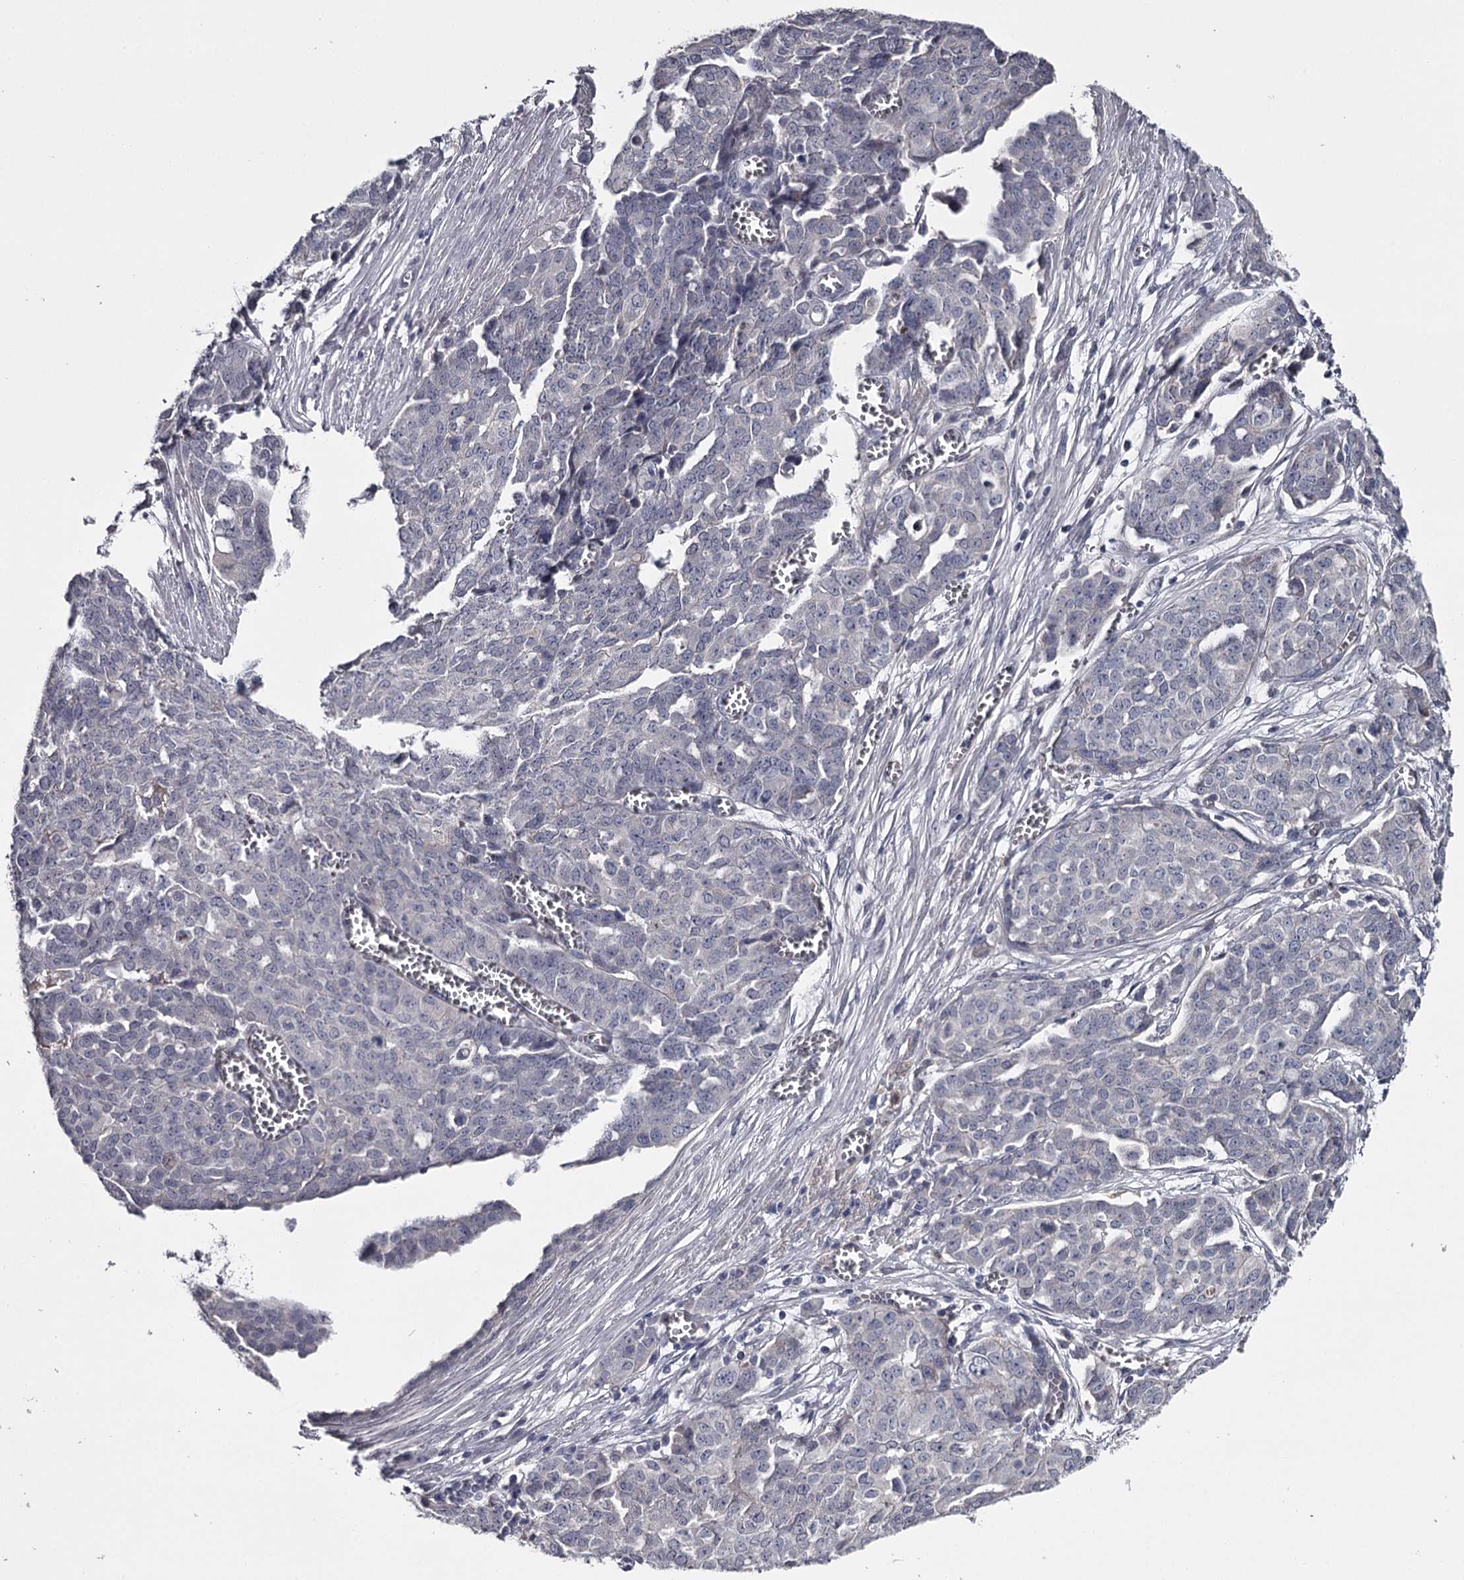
{"staining": {"intensity": "negative", "quantity": "none", "location": "none"}, "tissue": "ovarian cancer", "cell_type": "Tumor cells", "image_type": "cancer", "snomed": [{"axis": "morphology", "description": "Cystadenocarcinoma, serous, NOS"}, {"axis": "topography", "description": "Soft tissue"}, {"axis": "topography", "description": "Ovary"}], "caption": "Ovarian cancer stained for a protein using immunohistochemistry (IHC) demonstrates no expression tumor cells.", "gene": "FDXACB1", "patient": {"sex": "female", "age": 57}}